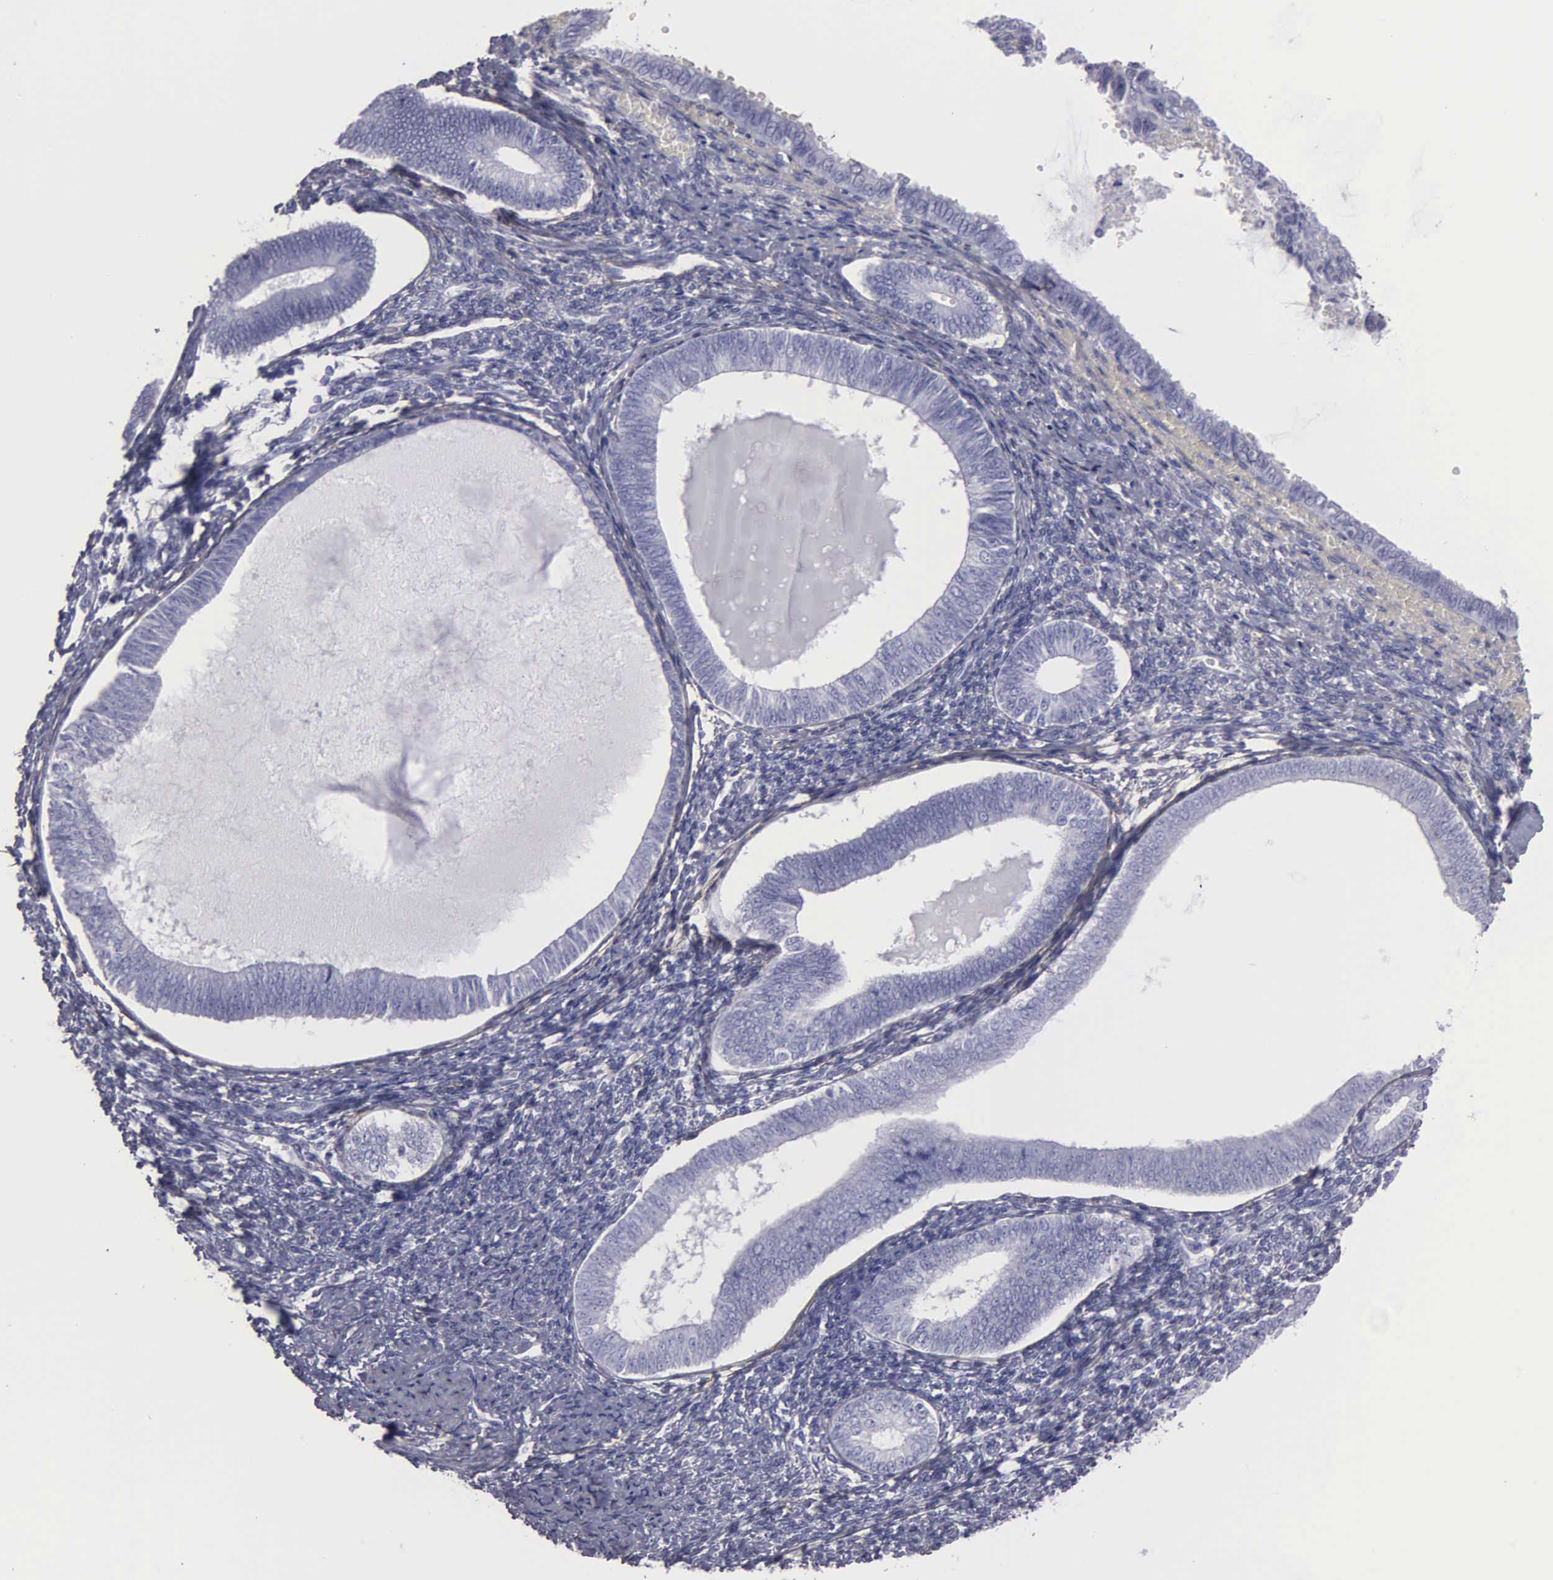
{"staining": {"intensity": "negative", "quantity": "none", "location": "none"}, "tissue": "endometrium", "cell_type": "Cells in endometrial stroma", "image_type": "normal", "snomed": [{"axis": "morphology", "description": "Normal tissue, NOS"}, {"axis": "topography", "description": "Endometrium"}], "caption": "Cells in endometrial stroma show no significant positivity in normal endometrium.", "gene": "FBLN5", "patient": {"sex": "female", "age": 82}}